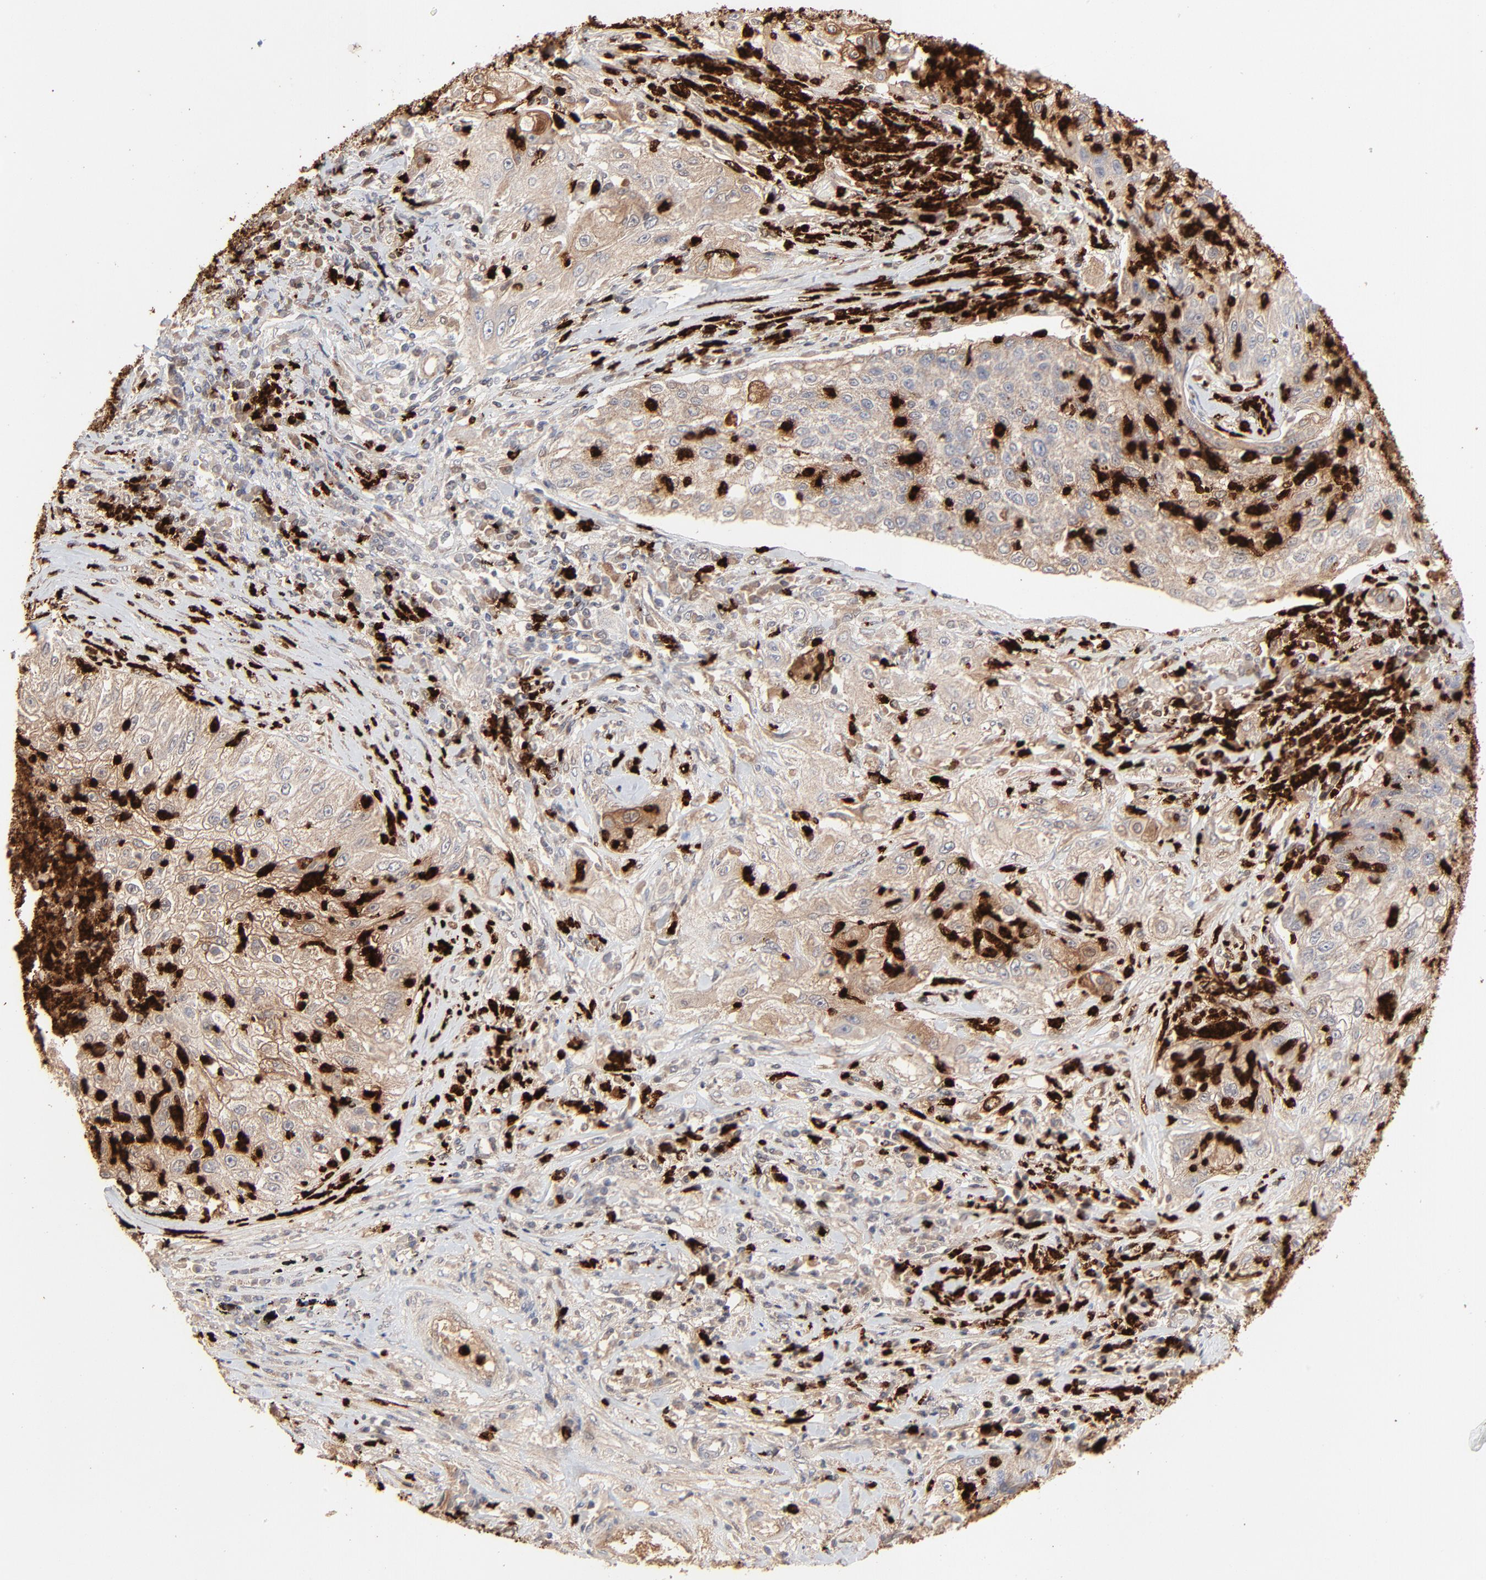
{"staining": {"intensity": "weak", "quantity": ">75%", "location": "cytoplasmic/membranous"}, "tissue": "lung cancer", "cell_type": "Tumor cells", "image_type": "cancer", "snomed": [{"axis": "morphology", "description": "Inflammation, NOS"}, {"axis": "morphology", "description": "Squamous cell carcinoma, NOS"}, {"axis": "topography", "description": "Lymph node"}, {"axis": "topography", "description": "Soft tissue"}, {"axis": "topography", "description": "Lung"}], "caption": "Immunohistochemistry staining of lung cancer, which demonstrates low levels of weak cytoplasmic/membranous positivity in approximately >75% of tumor cells indicating weak cytoplasmic/membranous protein positivity. The staining was performed using DAB (brown) for protein detection and nuclei were counterstained in hematoxylin (blue).", "gene": "LCN2", "patient": {"sex": "male", "age": 66}}